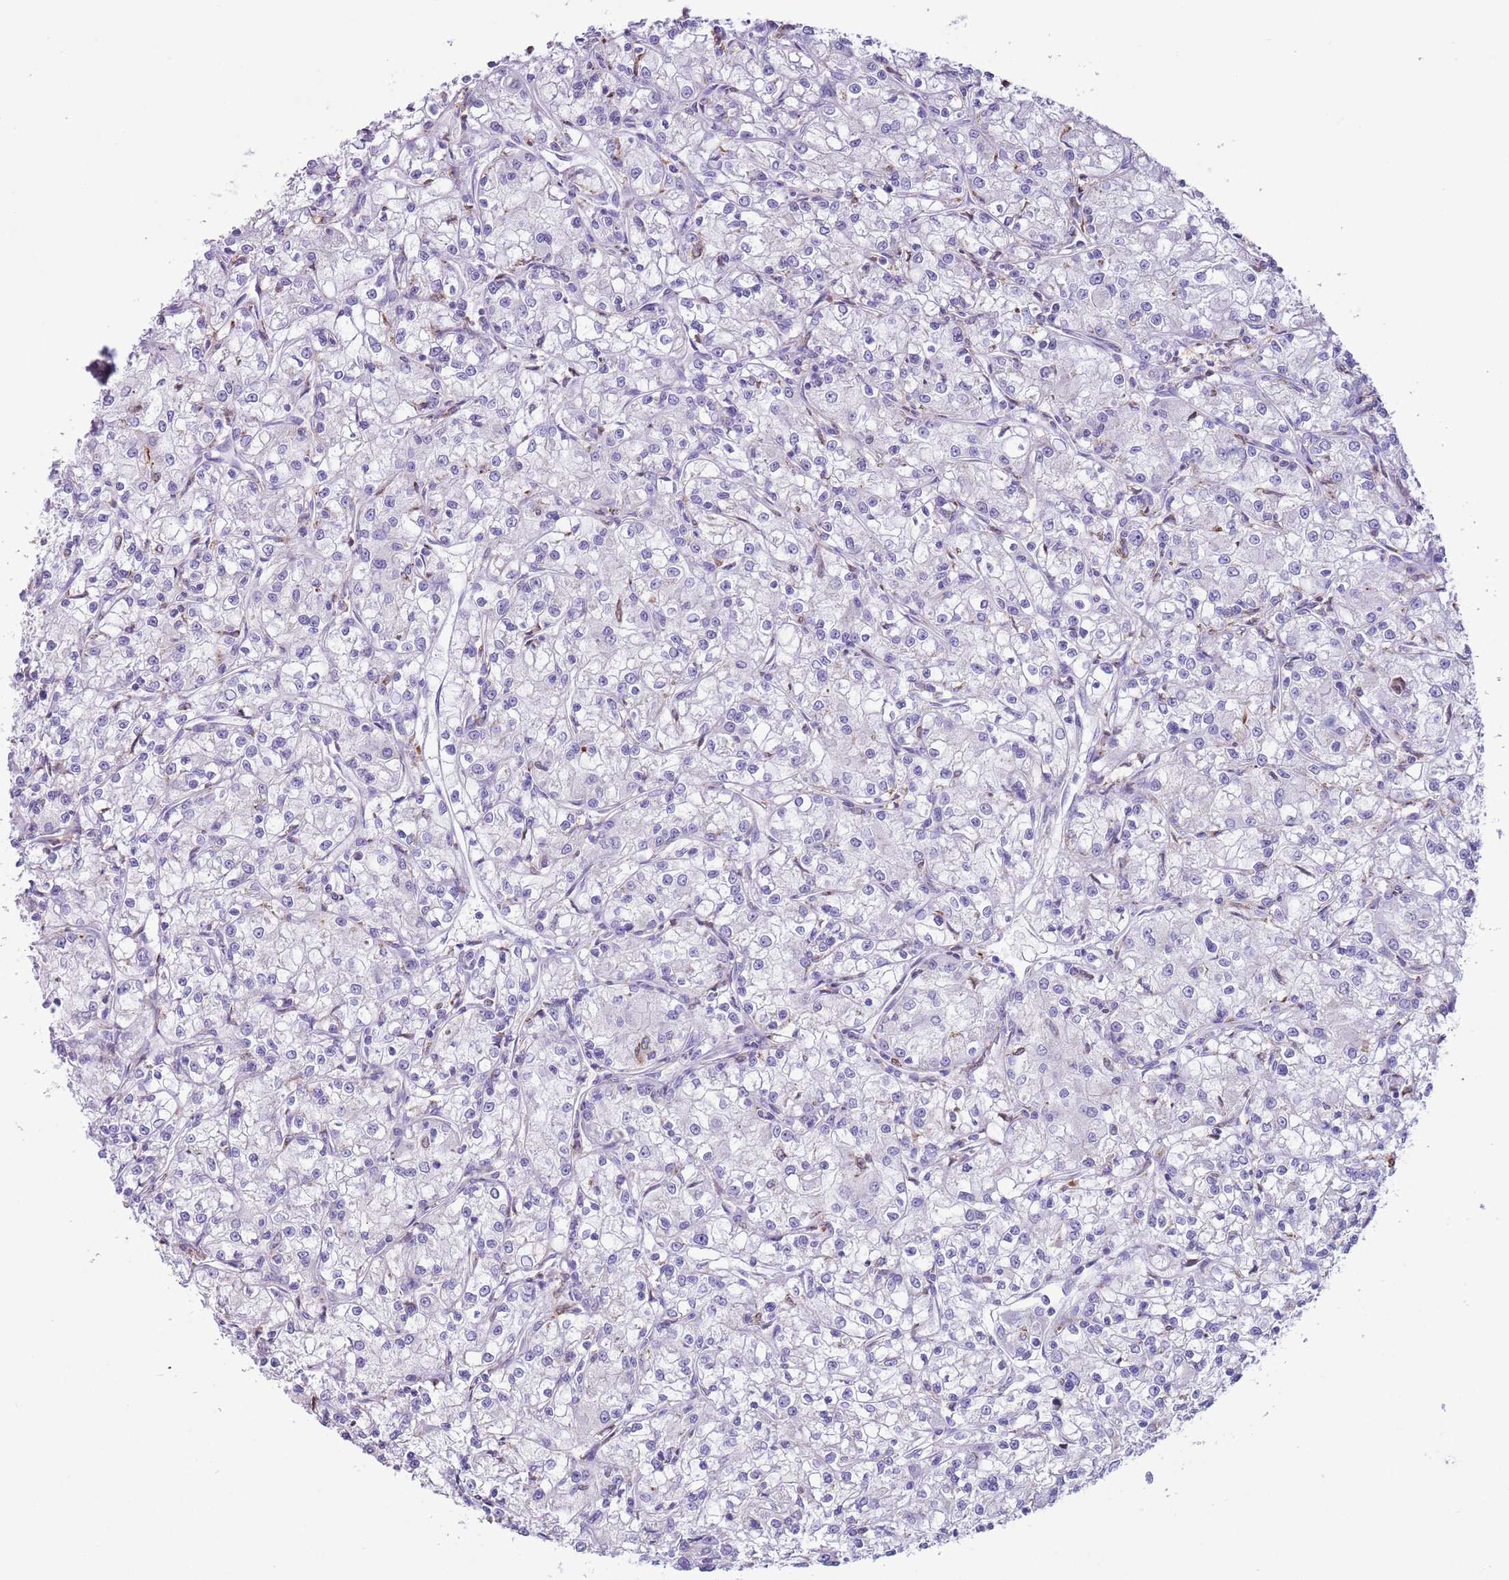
{"staining": {"intensity": "negative", "quantity": "none", "location": "none"}, "tissue": "renal cancer", "cell_type": "Tumor cells", "image_type": "cancer", "snomed": [{"axis": "morphology", "description": "Adenocarcinoma, NOS"}, {"axis": "topography", "description": "Kidney"}], "caption": "Immunohistochemical staining of human renal cancer displays no significant expression in tumor cells.", "gene": "ZNF697", "patient": {"sex": "female", "age": 59}}